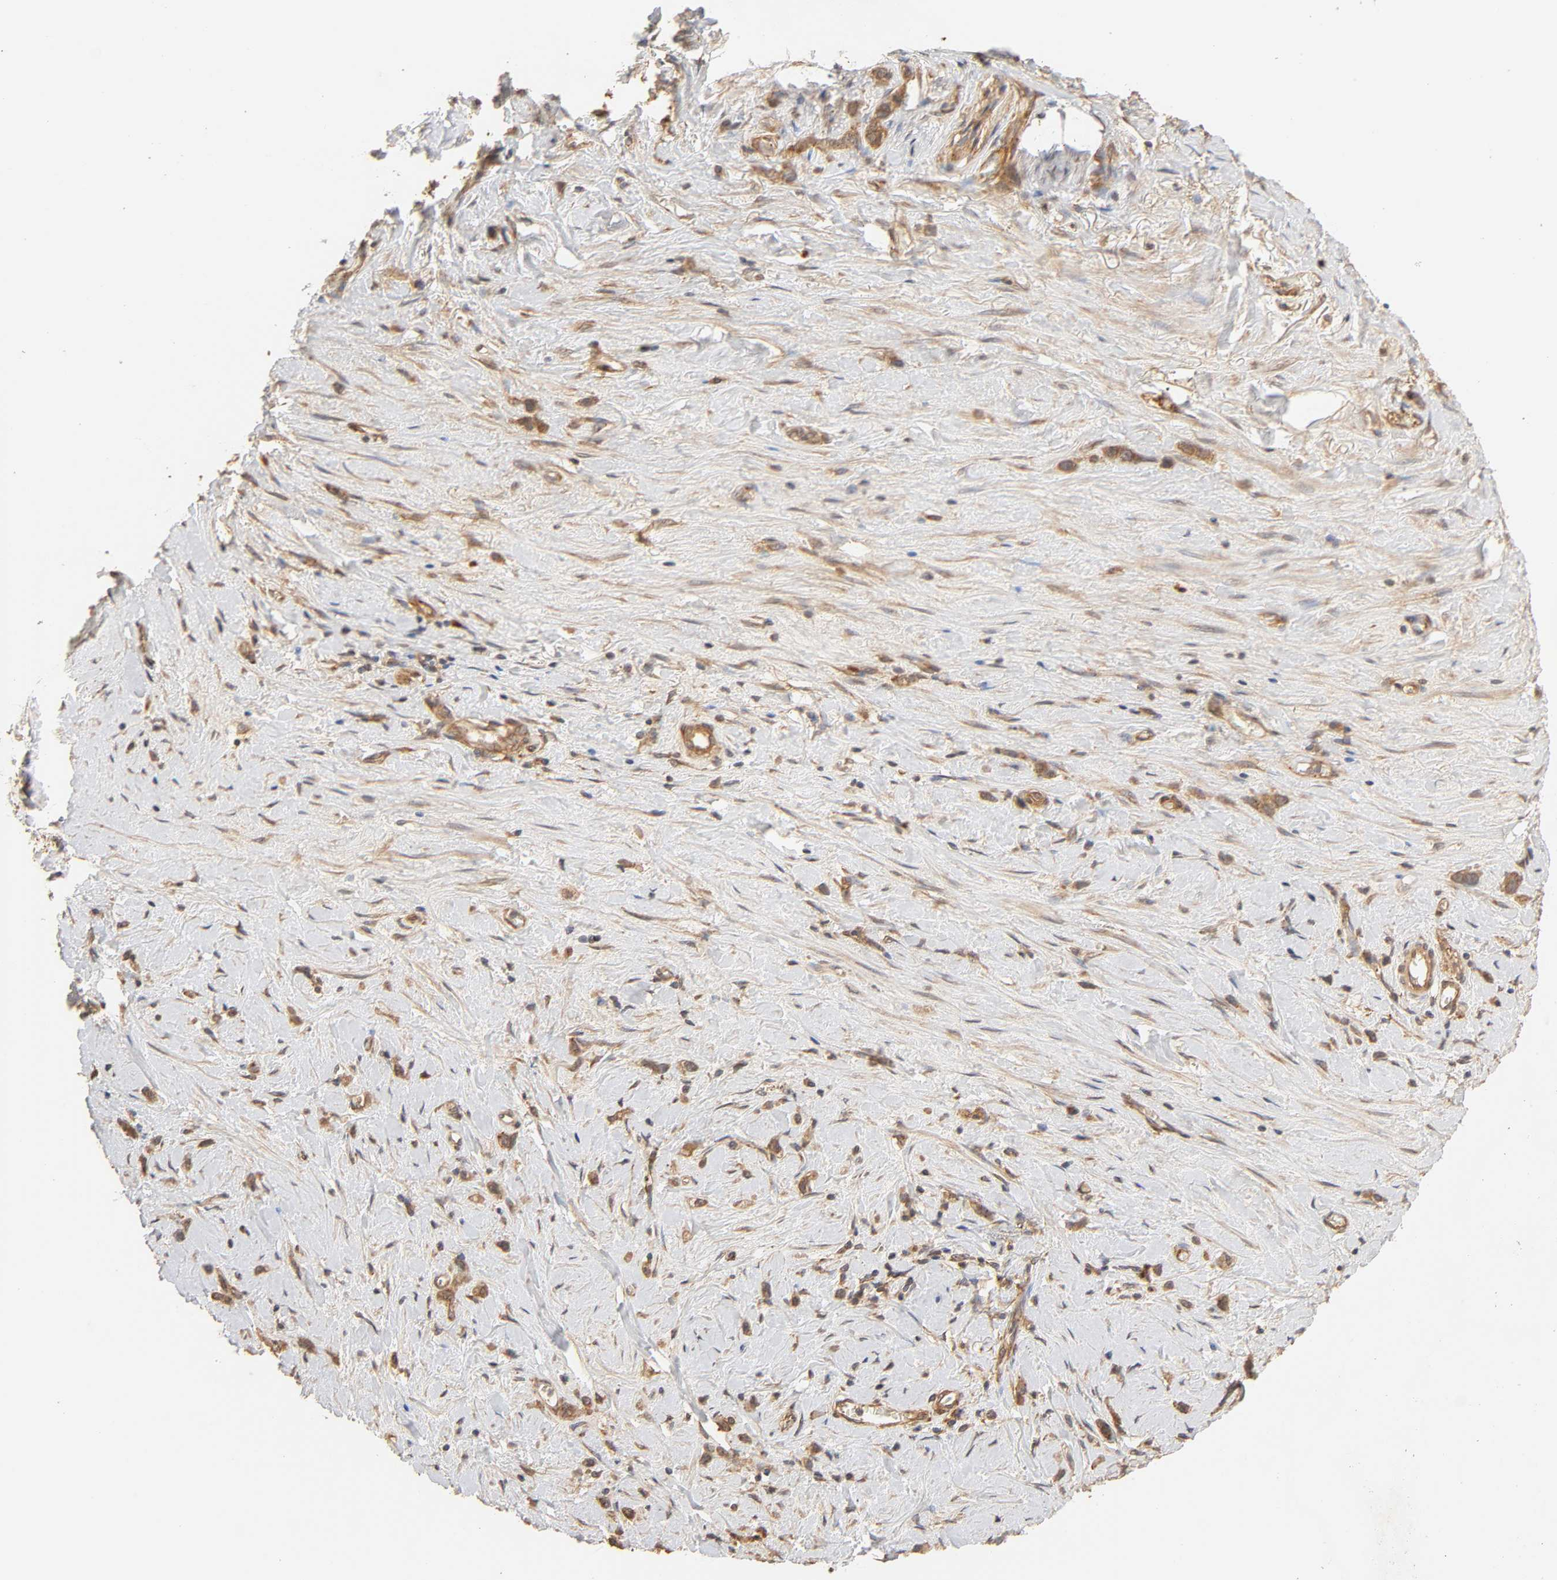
{"staining": {"intensity": "strong", "quantity": ">75%", "location": "cytoplasmic/membranous"}, "tissue": "stomach cancer", "cell_type": "Tumor cells", "image_type": "cancer", "snomed": [{"axis": "morphology", "description": "Normal tissue, NOS"}, {"axis": "morphology", "description": "Adenocarcinoma, NOS"}, {"axis": "morphology", "description": "Adenocarcinoma, High grade"}, {"axis": "topography", "description": "Stomach, upper"}, {"axis": "topography", "description": "Stomach"}], "caption": "Brown immunohistochemical staining in human stomach adenocarcinoma displays strong cytoplasmic/membranous positivity in approximately >75% of tumor cells.", "gene": "EPS8", "patient": {"sex": "female", "age": 65}}